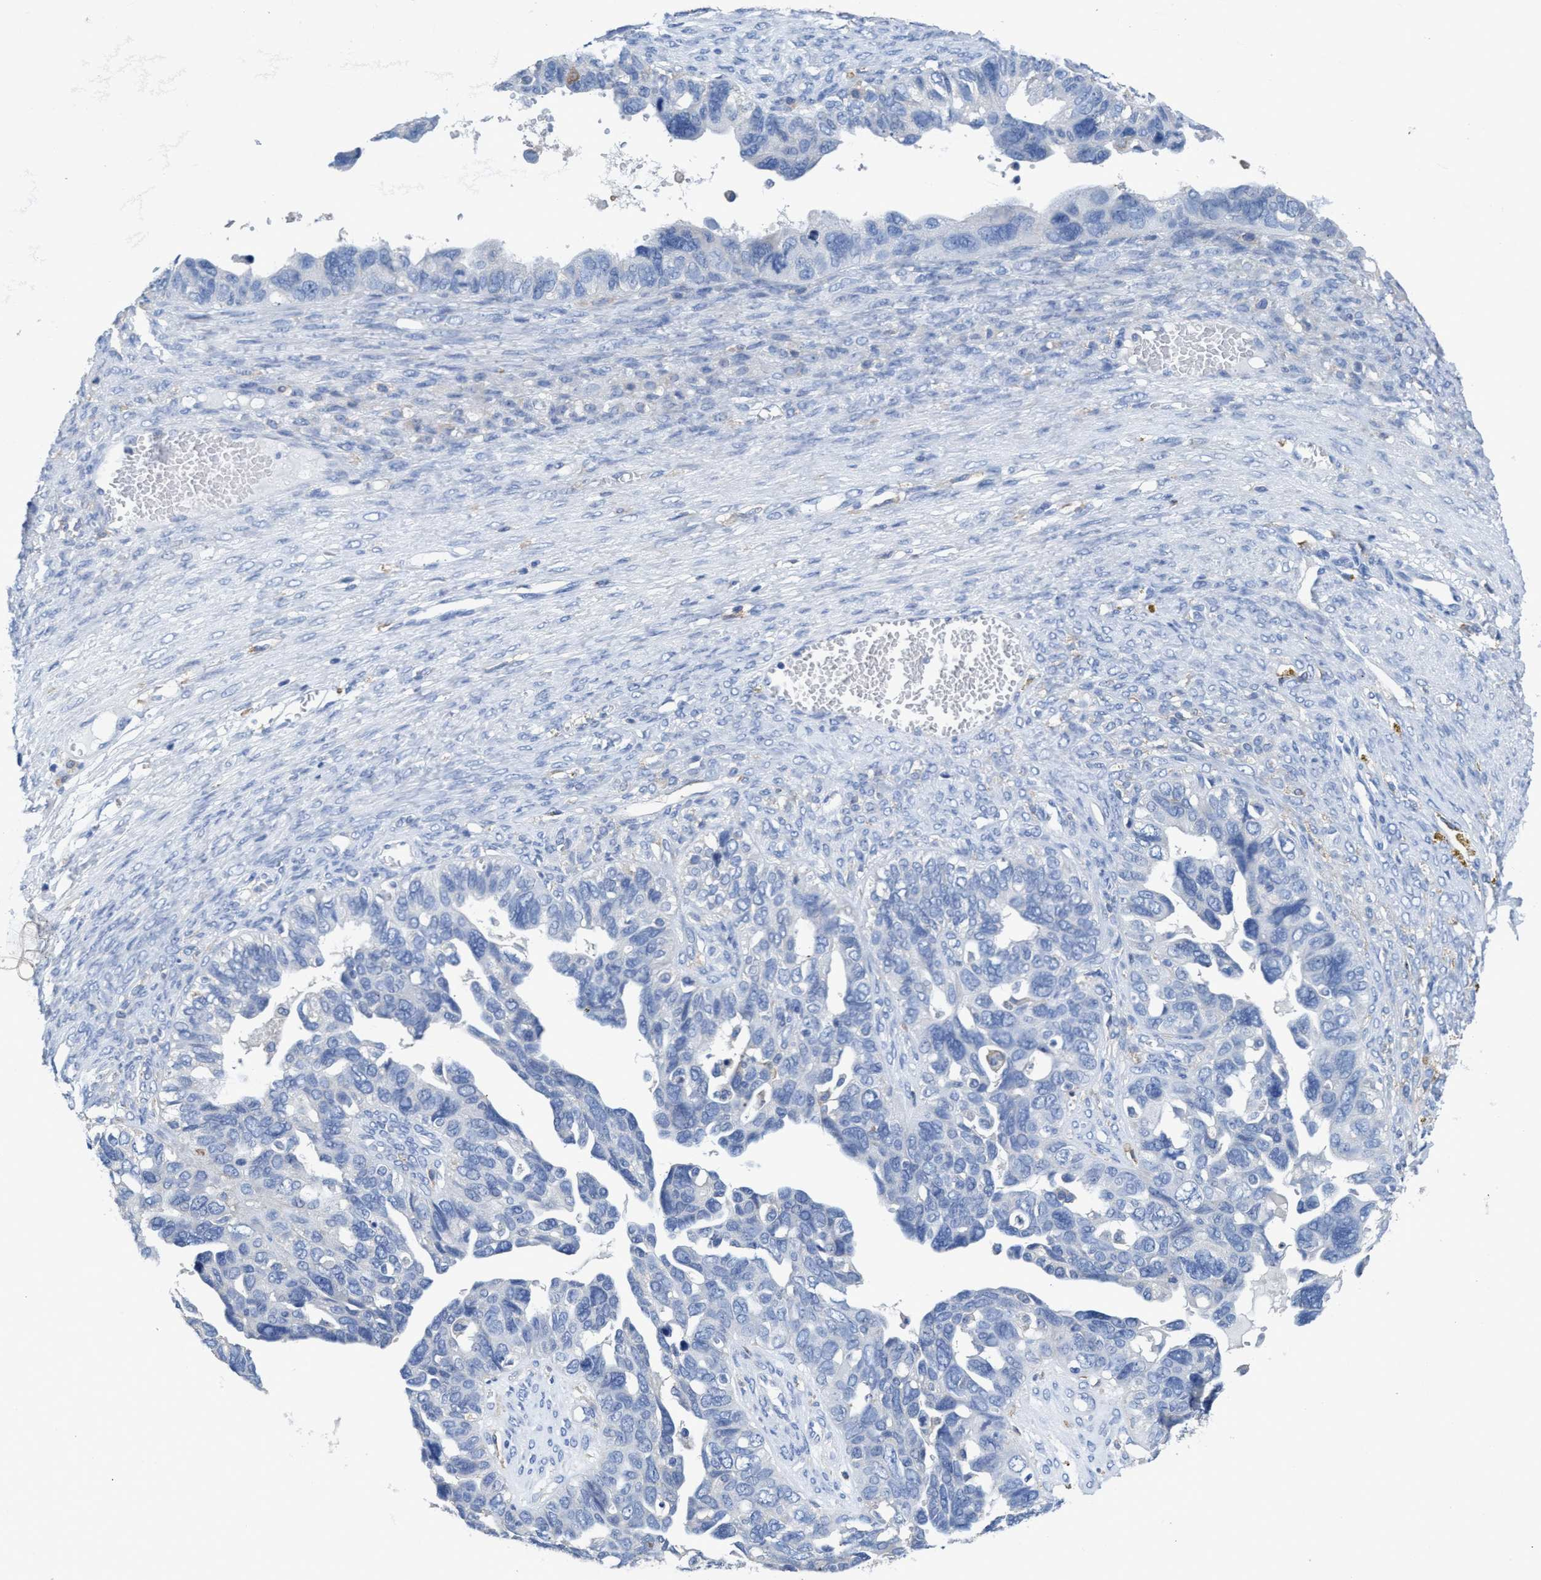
{"staining": {"intensity": "negative", "quantity": "none", "location": "none"}, "tissue": "ovarian cancer", "cell_type": "Tumor cells", "image_type": "cancer", "snomed": [{"axis": "morphology", "description": "Cystadenocarcinoma, serous, NOS"}, {"axis": "topography", "description": "Ovary"}], "caption": "This is a photomicrograph of immunohistochemistry (IHC) staining of serous cystadenocarcinoma (ovarian), which shows no positivity in tumor cells. (DAB IHC, high magnification).", "gene": "DNAI1", "patient": {"sex": "female", "age": 79}}